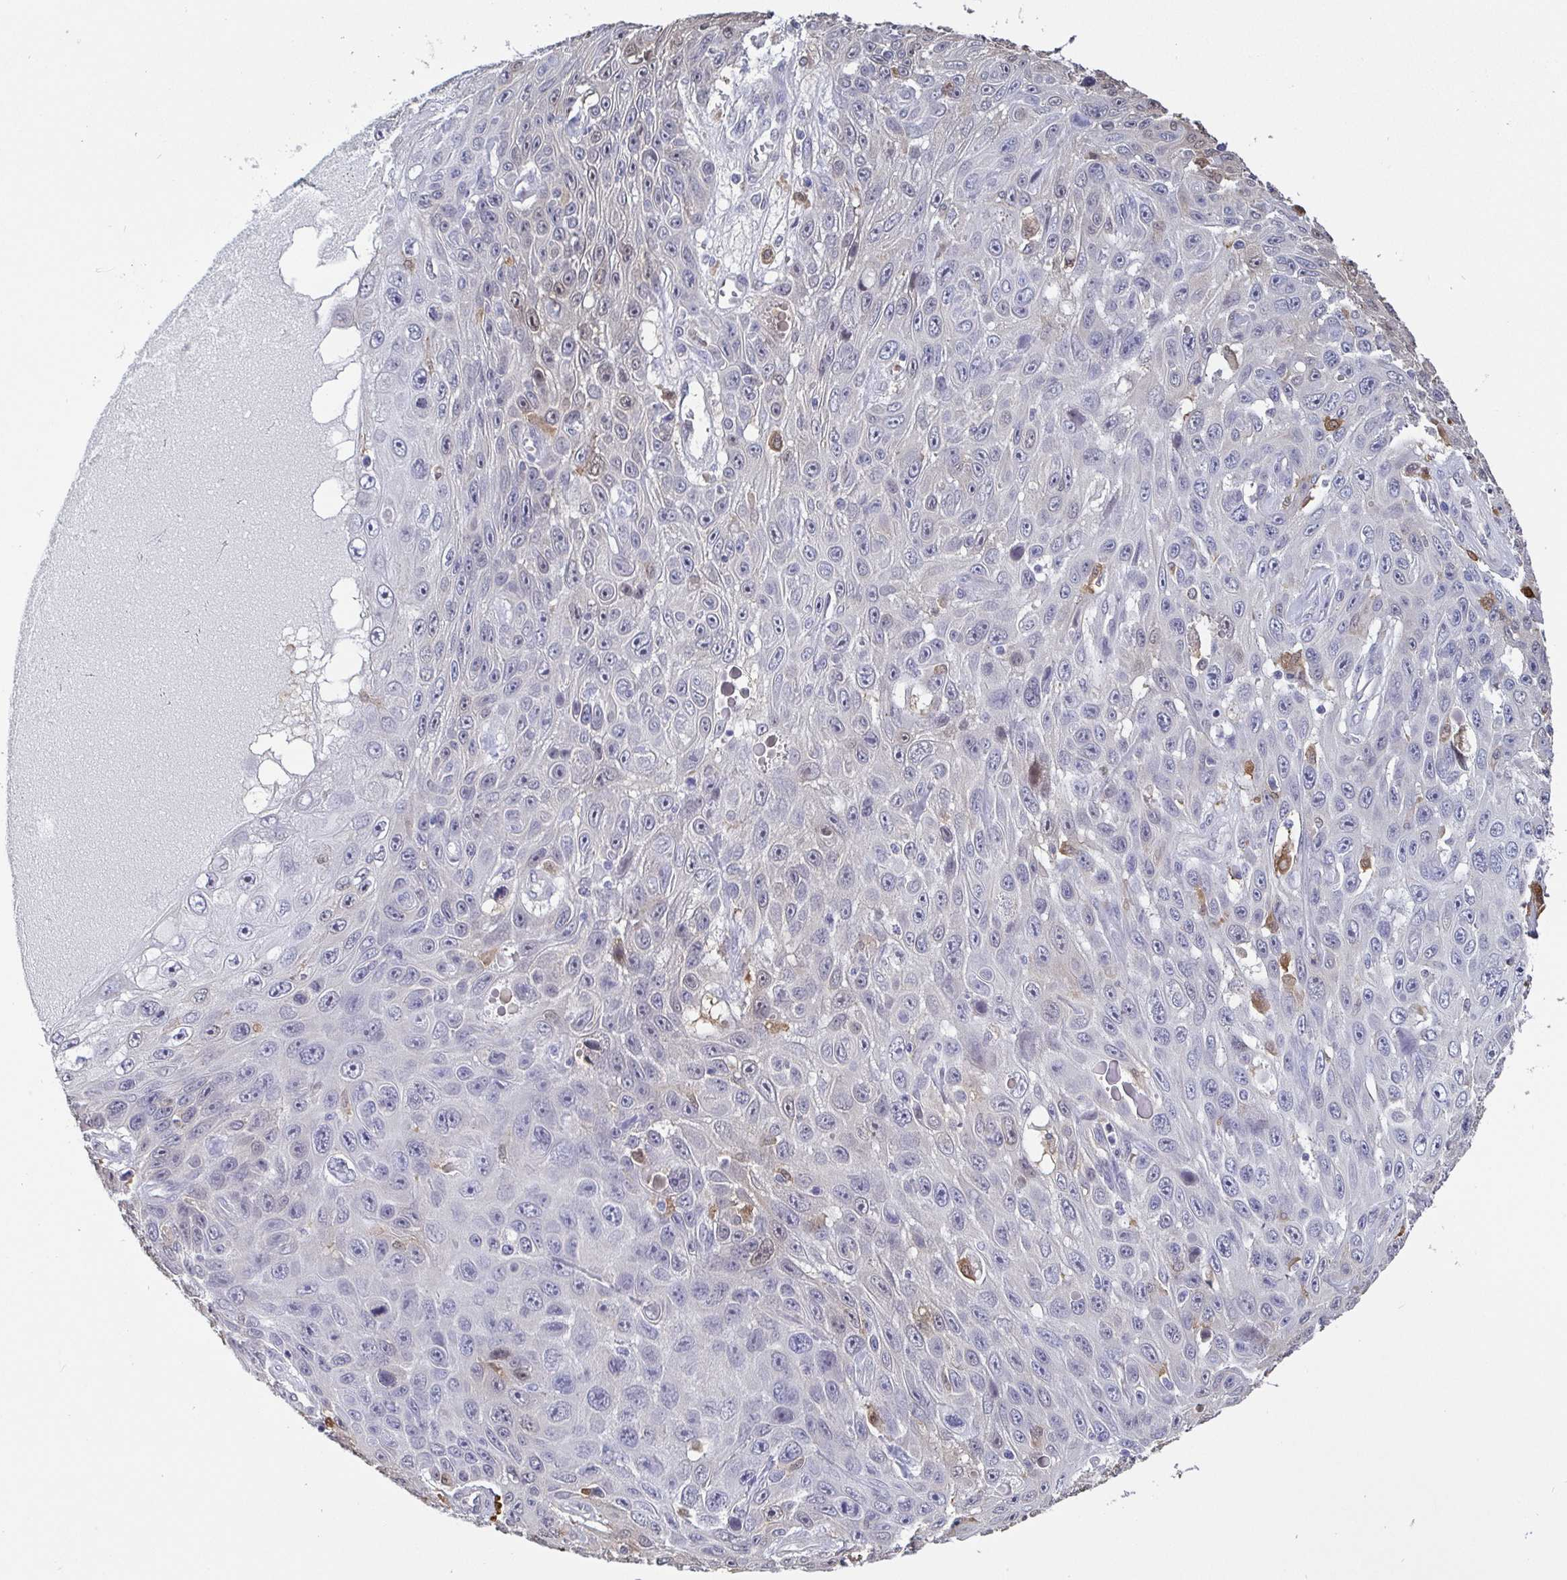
{"staining": {"intensity": "negative", "quantity": "none", "location": "none"}, "tissue": "skin cancer", "cell_type": "Tumor cells", "image_type": "cancer", "snomed": [{"axis": "morphology", "description": "Squamous cell carcinoma, NOS"}, {"axis": "topography", "description": "Skin"}], "caption": "This is an immunohistochemistry (IHC) histopathology image of human skin cancer (squamous cell carcinoma). There is no expression in tumor cells.", "gene": "IDH1", "patient": {"sex": "male", "age": 82}}